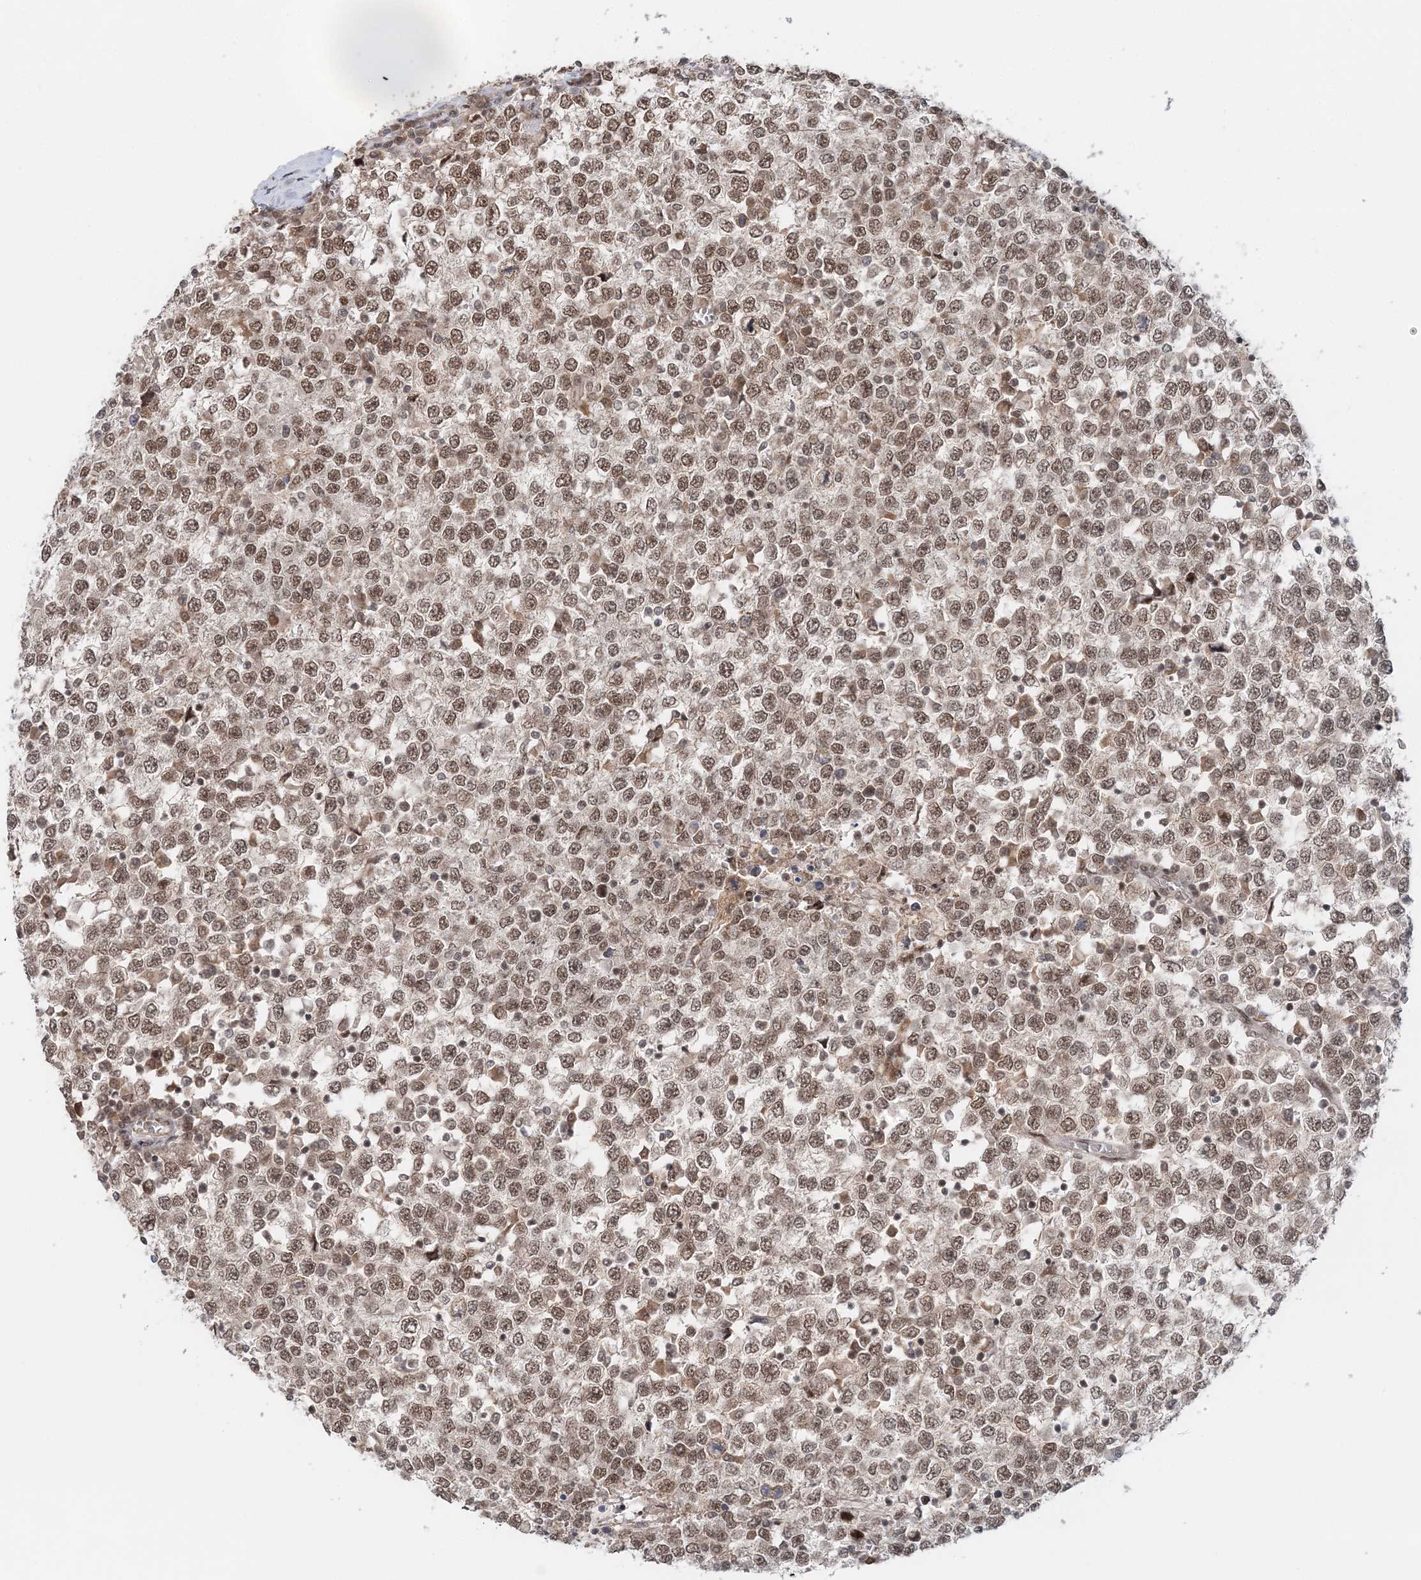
{"staining": {"intensity": "moderate", "quantity": ">75%", "location": "nuclear"}, "tissue": "testis cancer", "cell_type": "Tumor cells", "image_type": "cancer", "snomed": [{"axis": "morphology", "description": "Seminoma, NOS"}, {"axis": "topography", "description": "Testis"}], "caption": "This is a photomicrograph of IHC staining of testis cancer, which shows moderate staining in the nuclear of tumor cells.", "gene": "NOA1", "patient": {"sex": "male", "age": 65}}